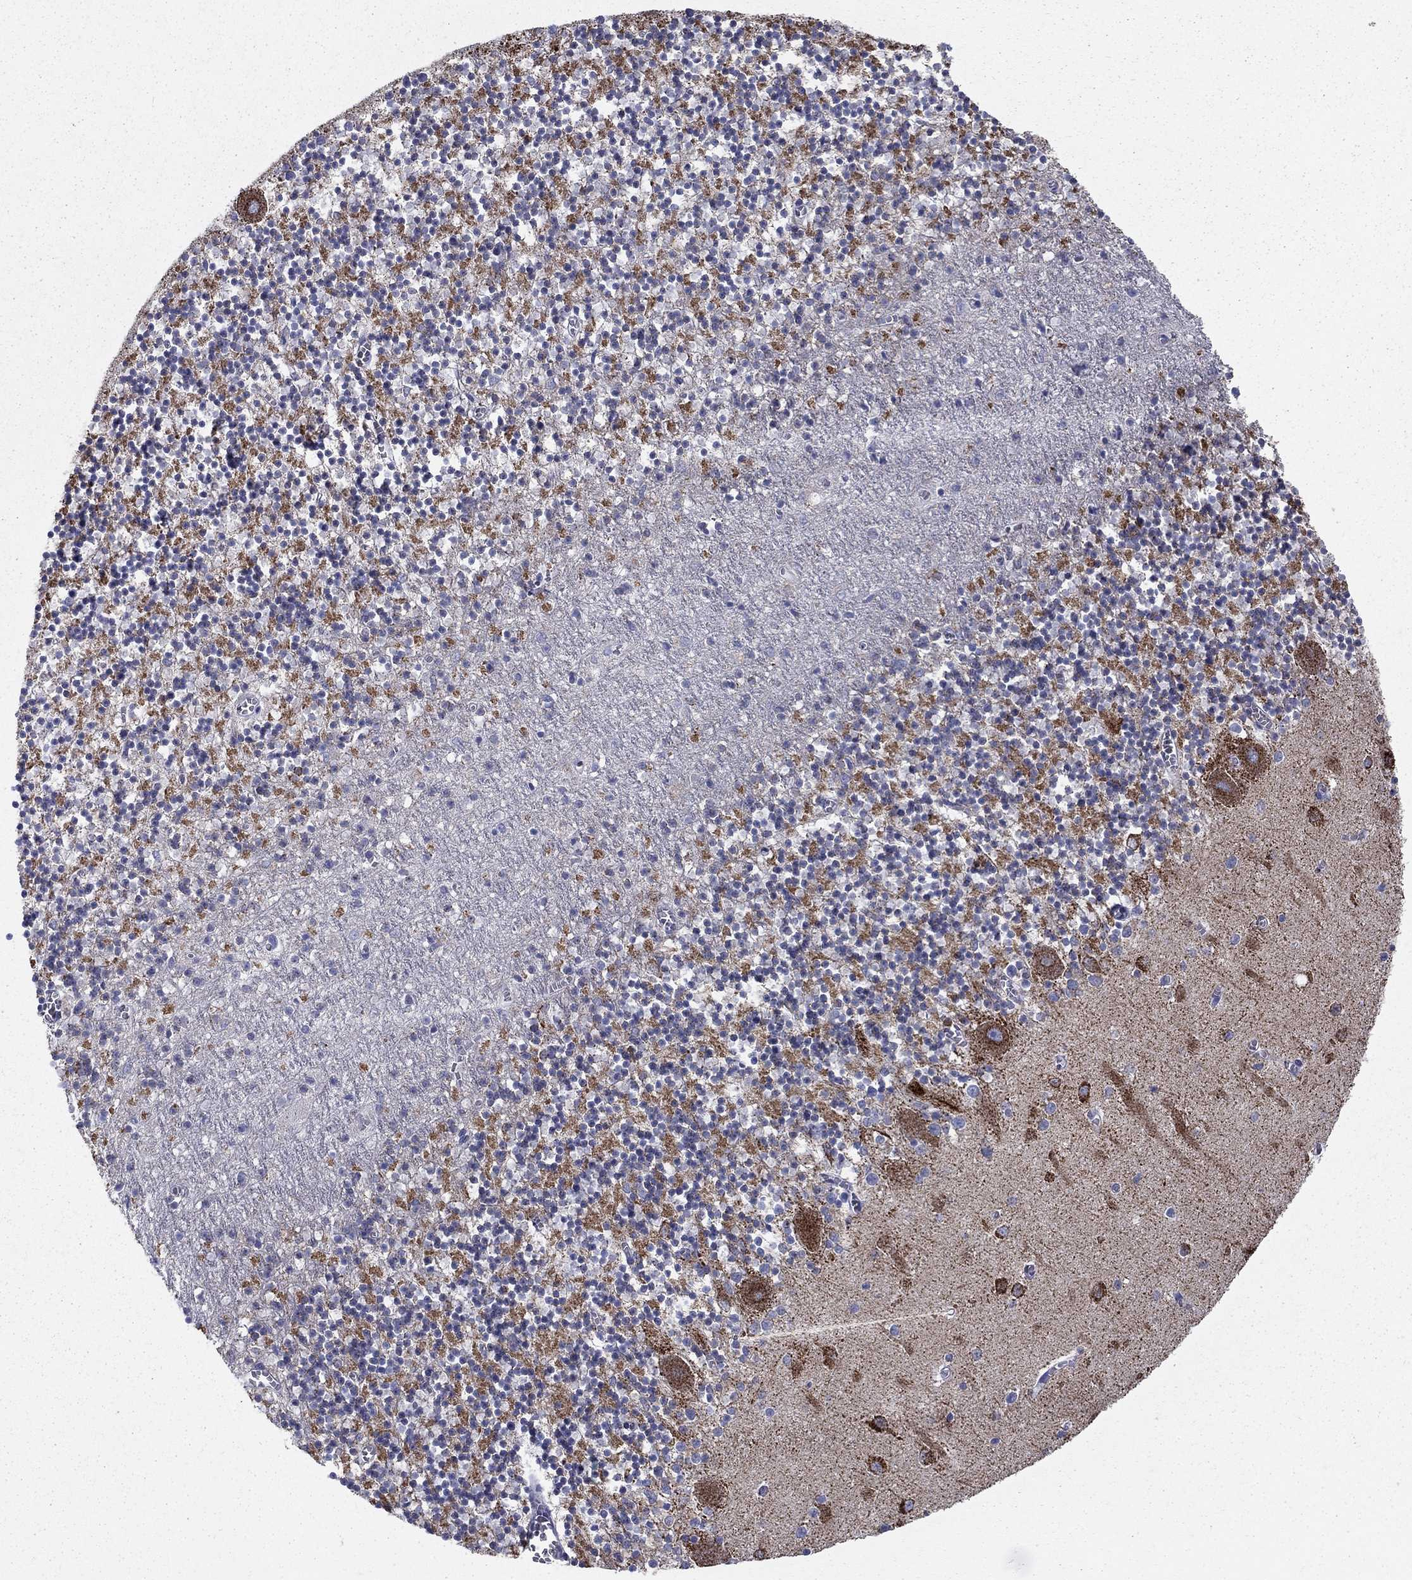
{"staining": {"intensity": "negative", "quantity": "none", "location": "none"}, "tissue": "cerebellum", "cell_type": "Cells in granular layer", "image_type": "normal", "snomed": [{"axis": "morphology", "description": "Normal tissue, NOS"}, {"axis": "topography", "description": "Cerebellum"}], "caption": "There is no significant positivity in cells in granular layer of cerebellum. Brightfield microscopy of immunohistochemistry stained with DAB (brown) and hematoxylin (blue), captured at high magnification.", "gene": "NDUFA4L2", "patient": {"sex": "female", "age": 64}}